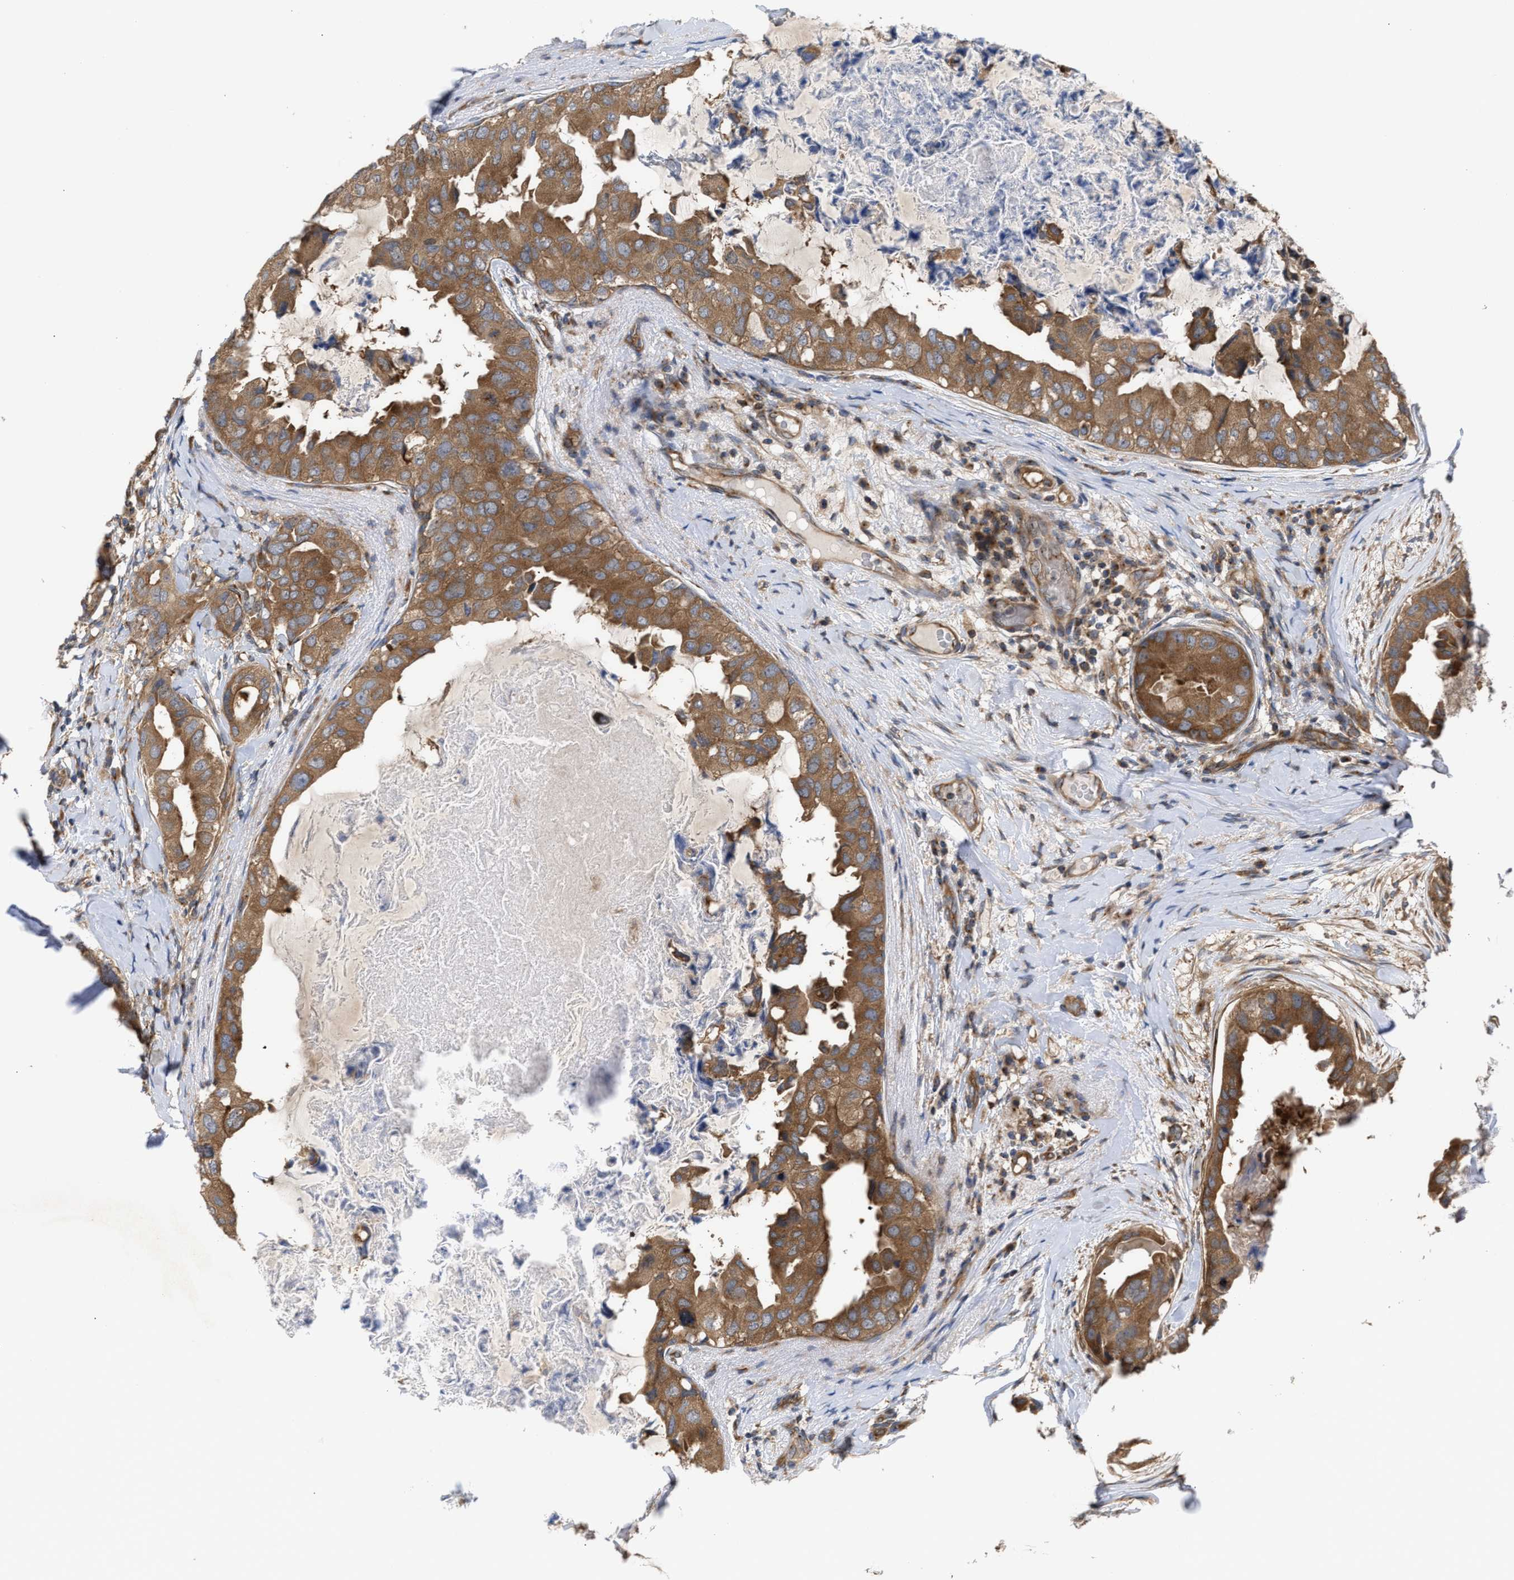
{"staining": {"intensity": "moderate", "quantity": ">75%", "location": "cytoplasmic/membranous"}, "tissue": "breast cancer", "cell_type": "Tumor cells", "image_type": "cancer", "snomed": [{"axis": "morphology", "description": "Normal tissue, NOS"}, {"axis": "morphology", "description": "Duct carcinoma"}, {"axis": "topography", "description": "Breast"}], "caption": "Infiltrating ductal carcinoma (breast) tissue reveals moderate cytoplasmic/membranous positivity in approximately >75% of tumor cells, visualized by immunohistochemistry. (IHC, brightfield microscopy, high magnification).", "gene": "LAPTM4B", "patient": {"sex": "female", "age": 40}}